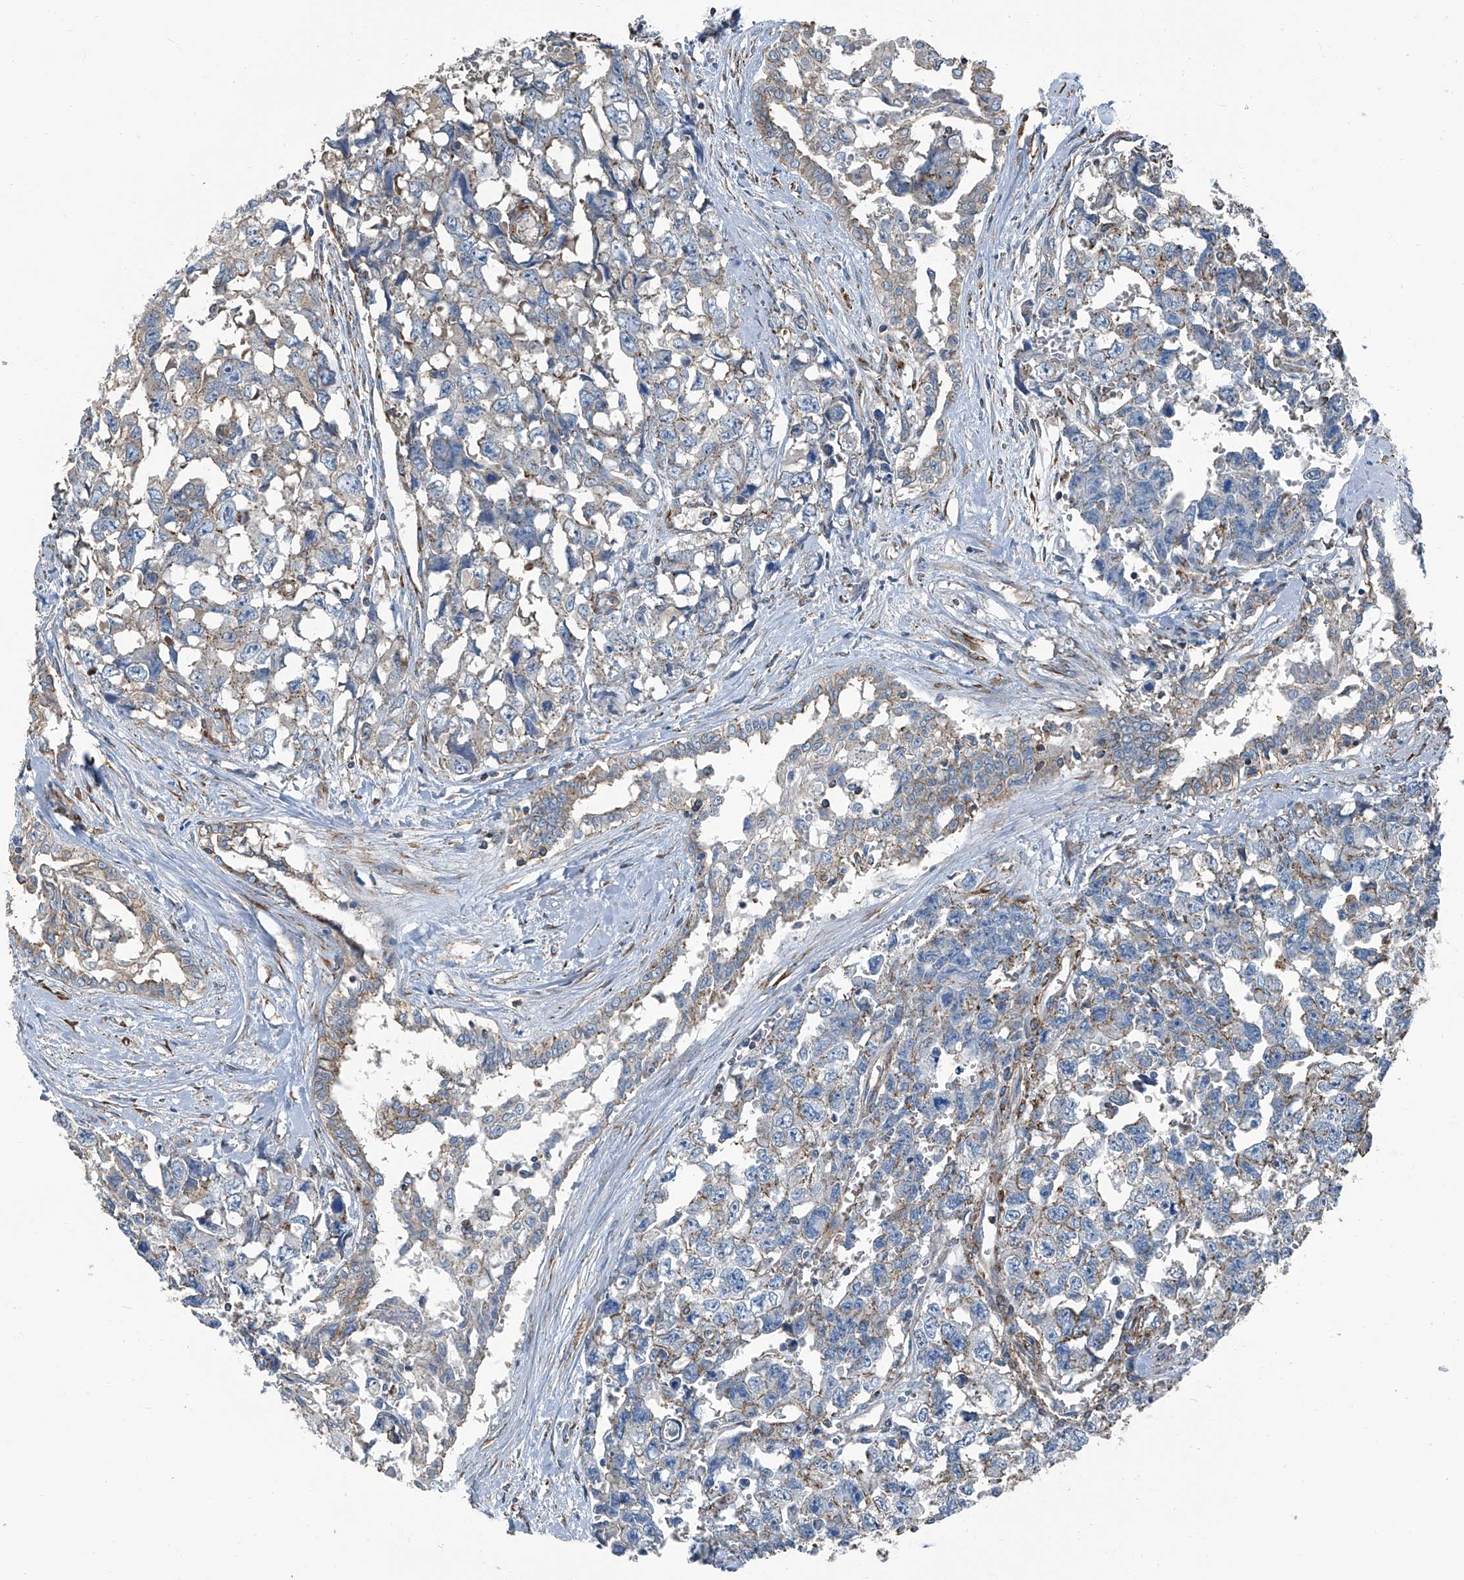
{"staining": {"intensity": "weak", "quantity": "25%-75%", "location": "cytoplasmic/membranous"}, "tissue": "testis cancer", "cell_type": "Tumor cells", "image_type": "cancer", "snomed": [{"axis": "morphology", "description": "Carcinoma, Embryonal, NOS"}, {"axis": "topography", "description": "Testis"}], "caption": "Tumor cells demonstrate weak cytoplasmic/membranous expression in about 25%-75% of cells in testis cancer (embryonal carcinoma).", "gene": "SEPTIN7", "patient": {"sex": "male", "age": 31}}